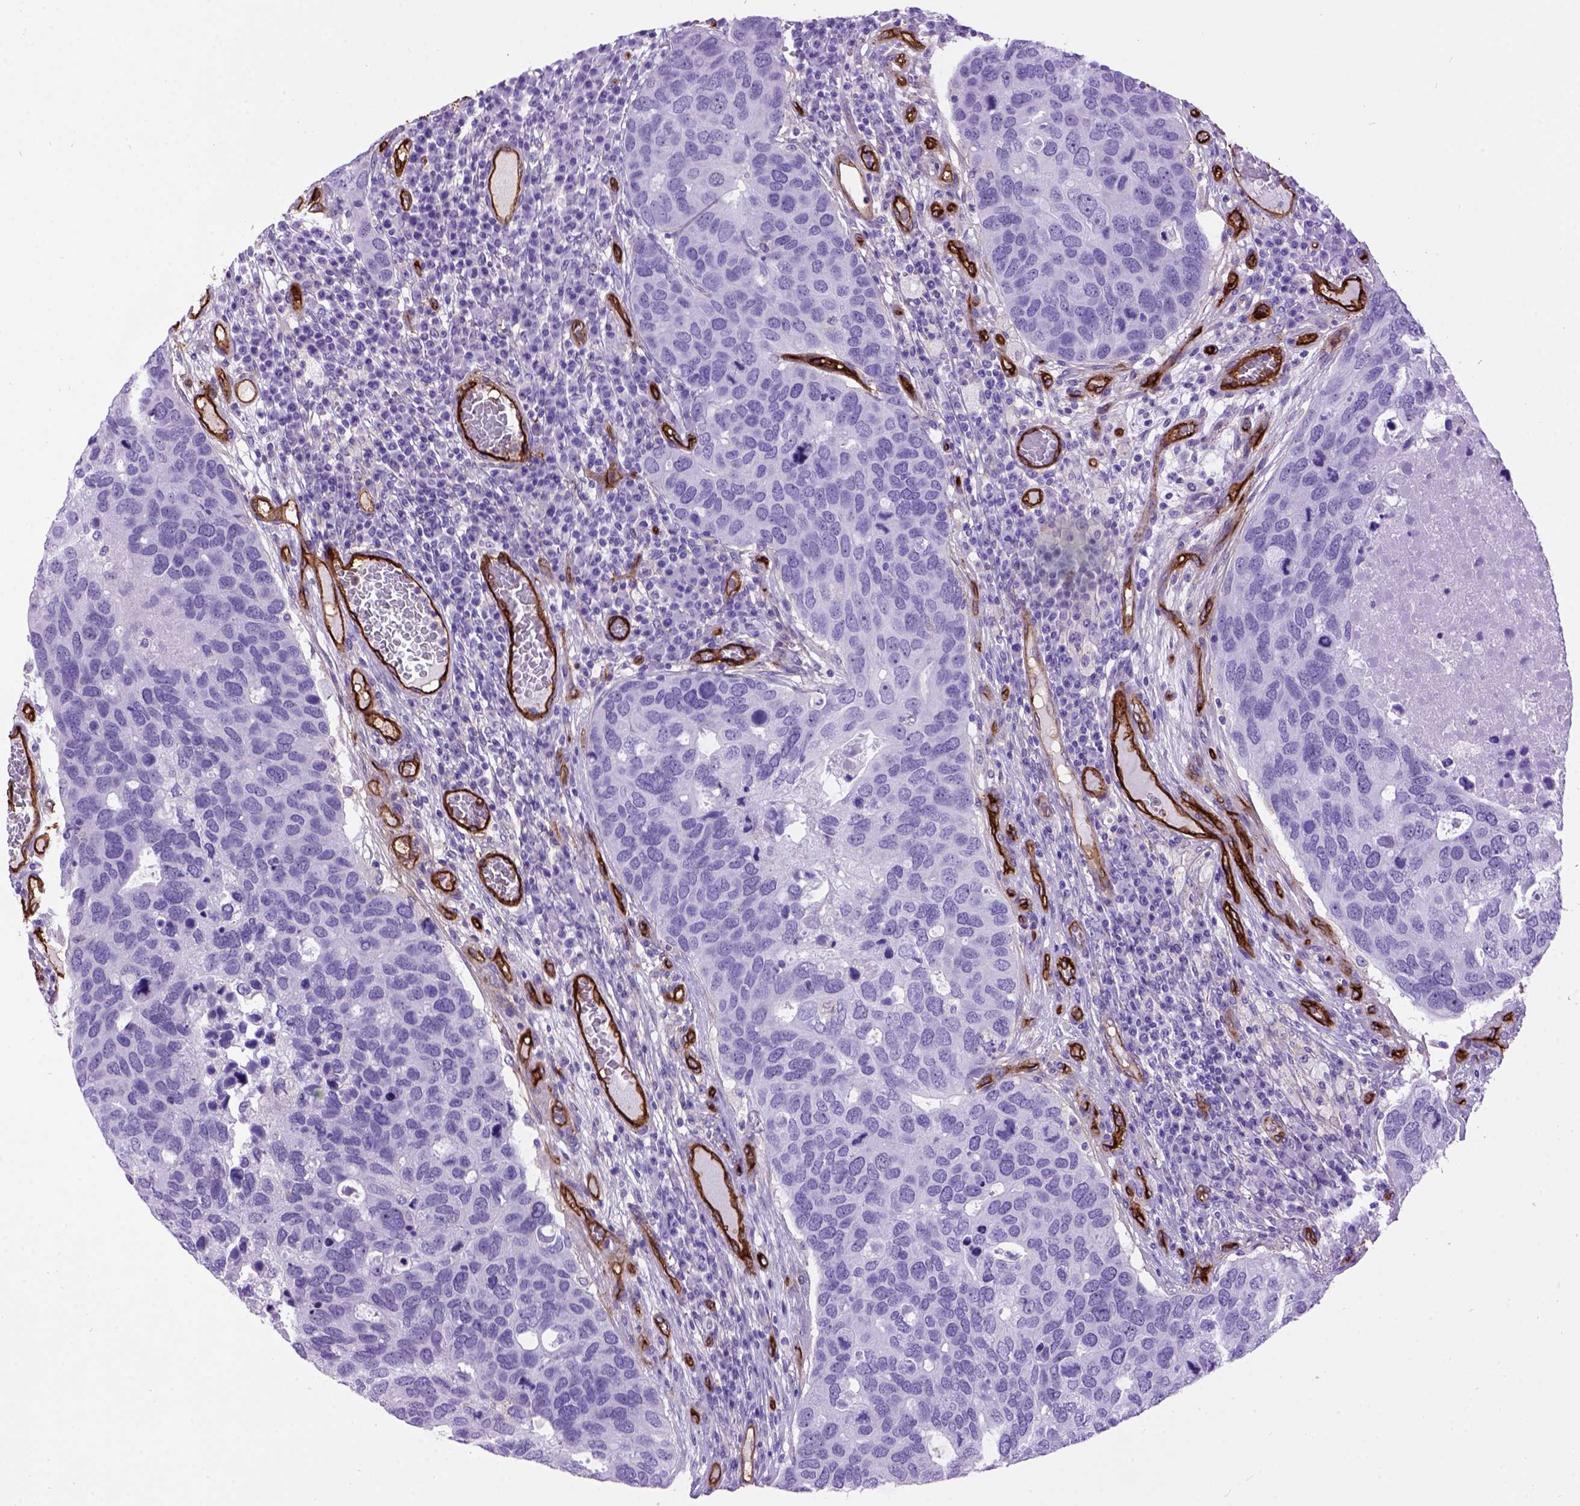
{"staining": {"intensity": "negative", "quantity": "none", "location": "none"}, "tissue": "breast cancer", "cell_type": "Tumor cells", "image_type": "cancer", "snomed": [{"axis": "morphology", "description": "Duct carcinoma"}, {"axis": "topography", "description": "Breast"}], "caption": "A high-resolution histopathology image shows IHC staining of breast cancer, which demonstrates no significant staining in tumor cells. The staining is performed using DAB brown chromogen with nuclei counter-stained in using hematoxylin.", "gene": "ENG", "patient": {"sex": "female", "age": 83}}